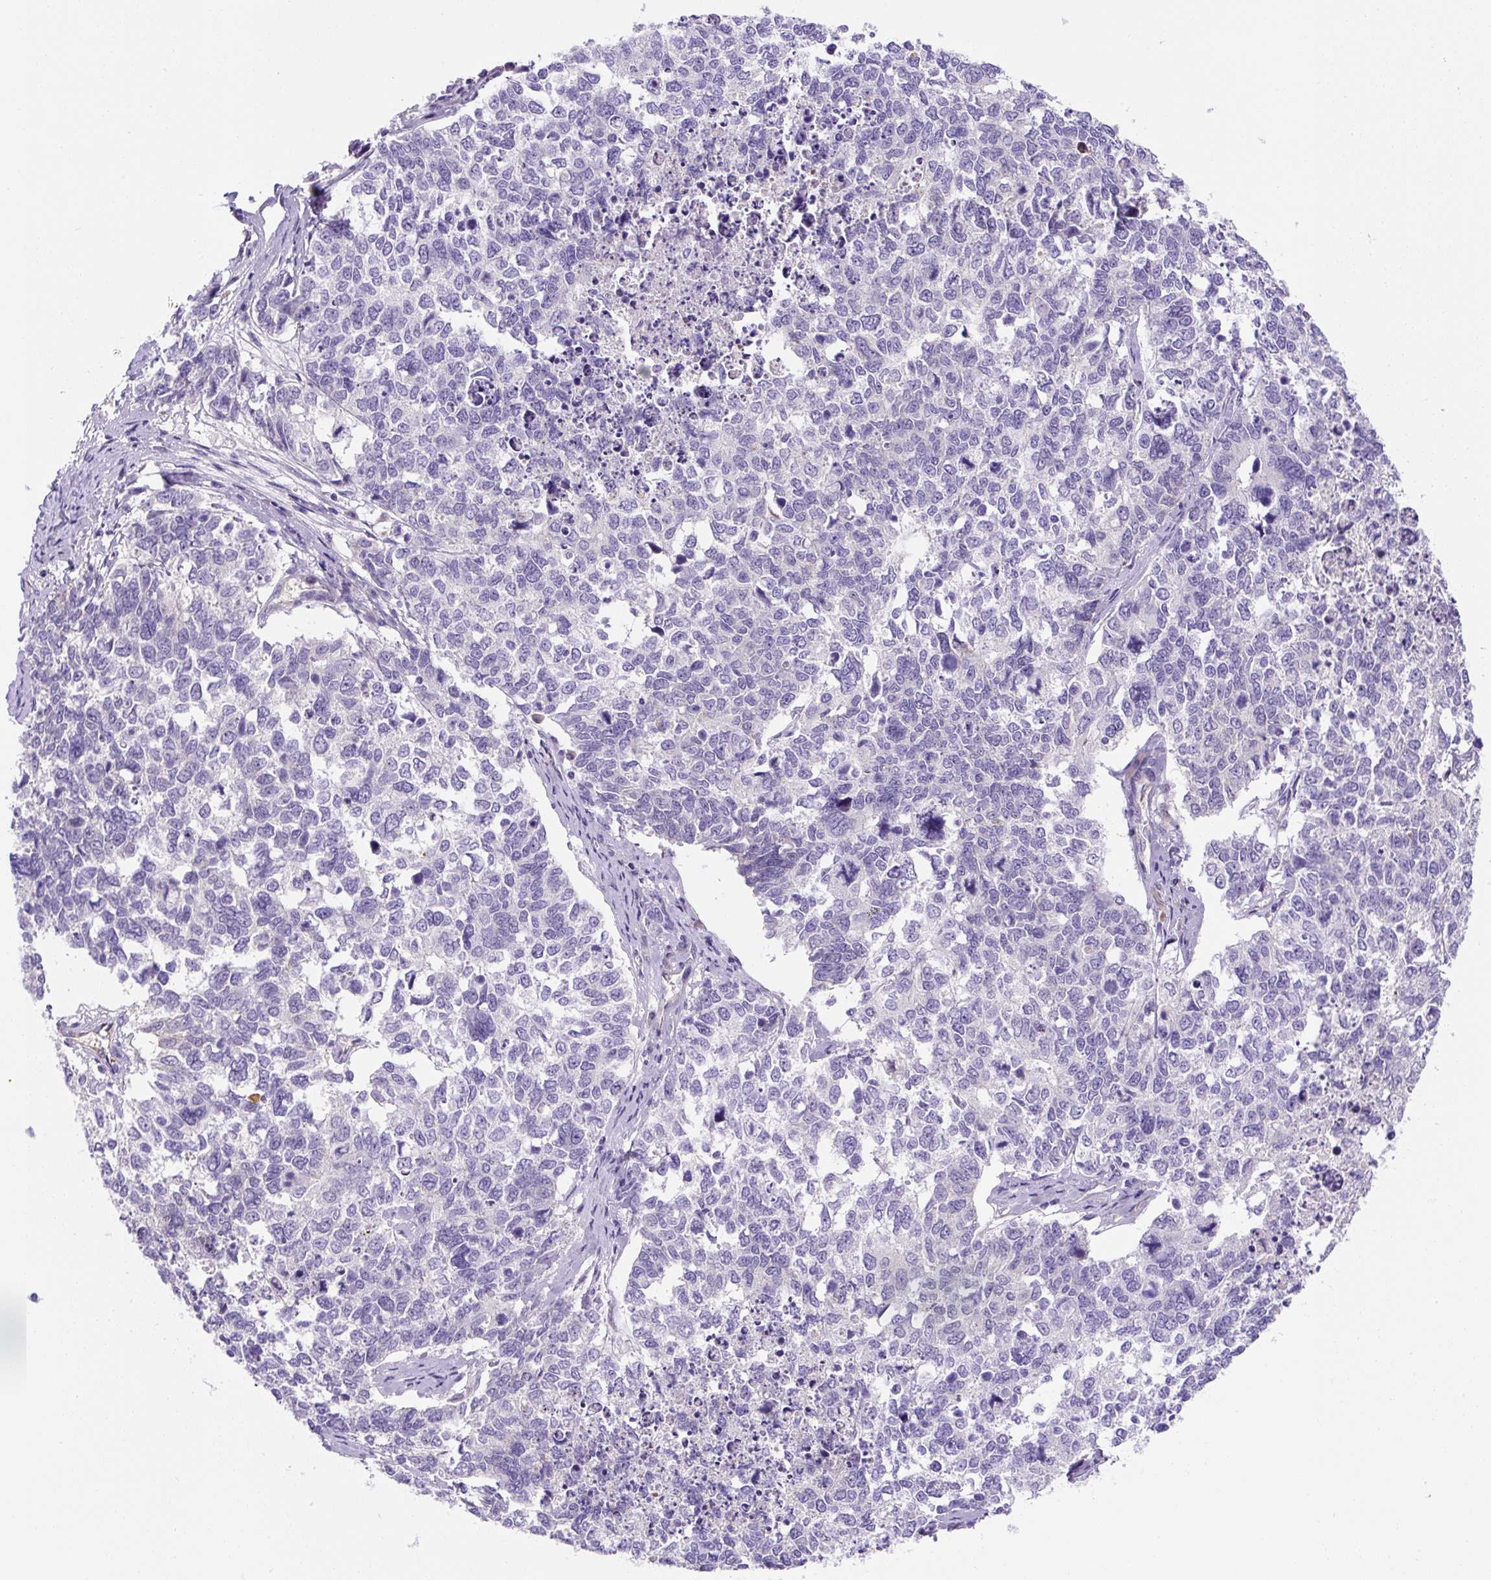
{"staining": {"intensity": "negative", "quantity": "none", "location": "none"}, "tissue": "cervical cancer", "cell_type": "Tumor cells", "image_type": "cancer", "snomed": [{"axis": "morphology", "description": "Squamous cell carcinoma, NOS"}, {"axis": "topography", "description": "Cervix"}], "caption": "This is a image of immunohistochemistry (IHC) staining of cervical squamous cell carcinoma, which shows no expression in tumor cells. (Stains: DAB (3,3'-diaminobenzidine) IHC with hematoxylin counter stain, Microscopy: brightfield microscopy at high magnification).", "gene": "ASB4", "patient": {"sex": "female", "age": 63}}